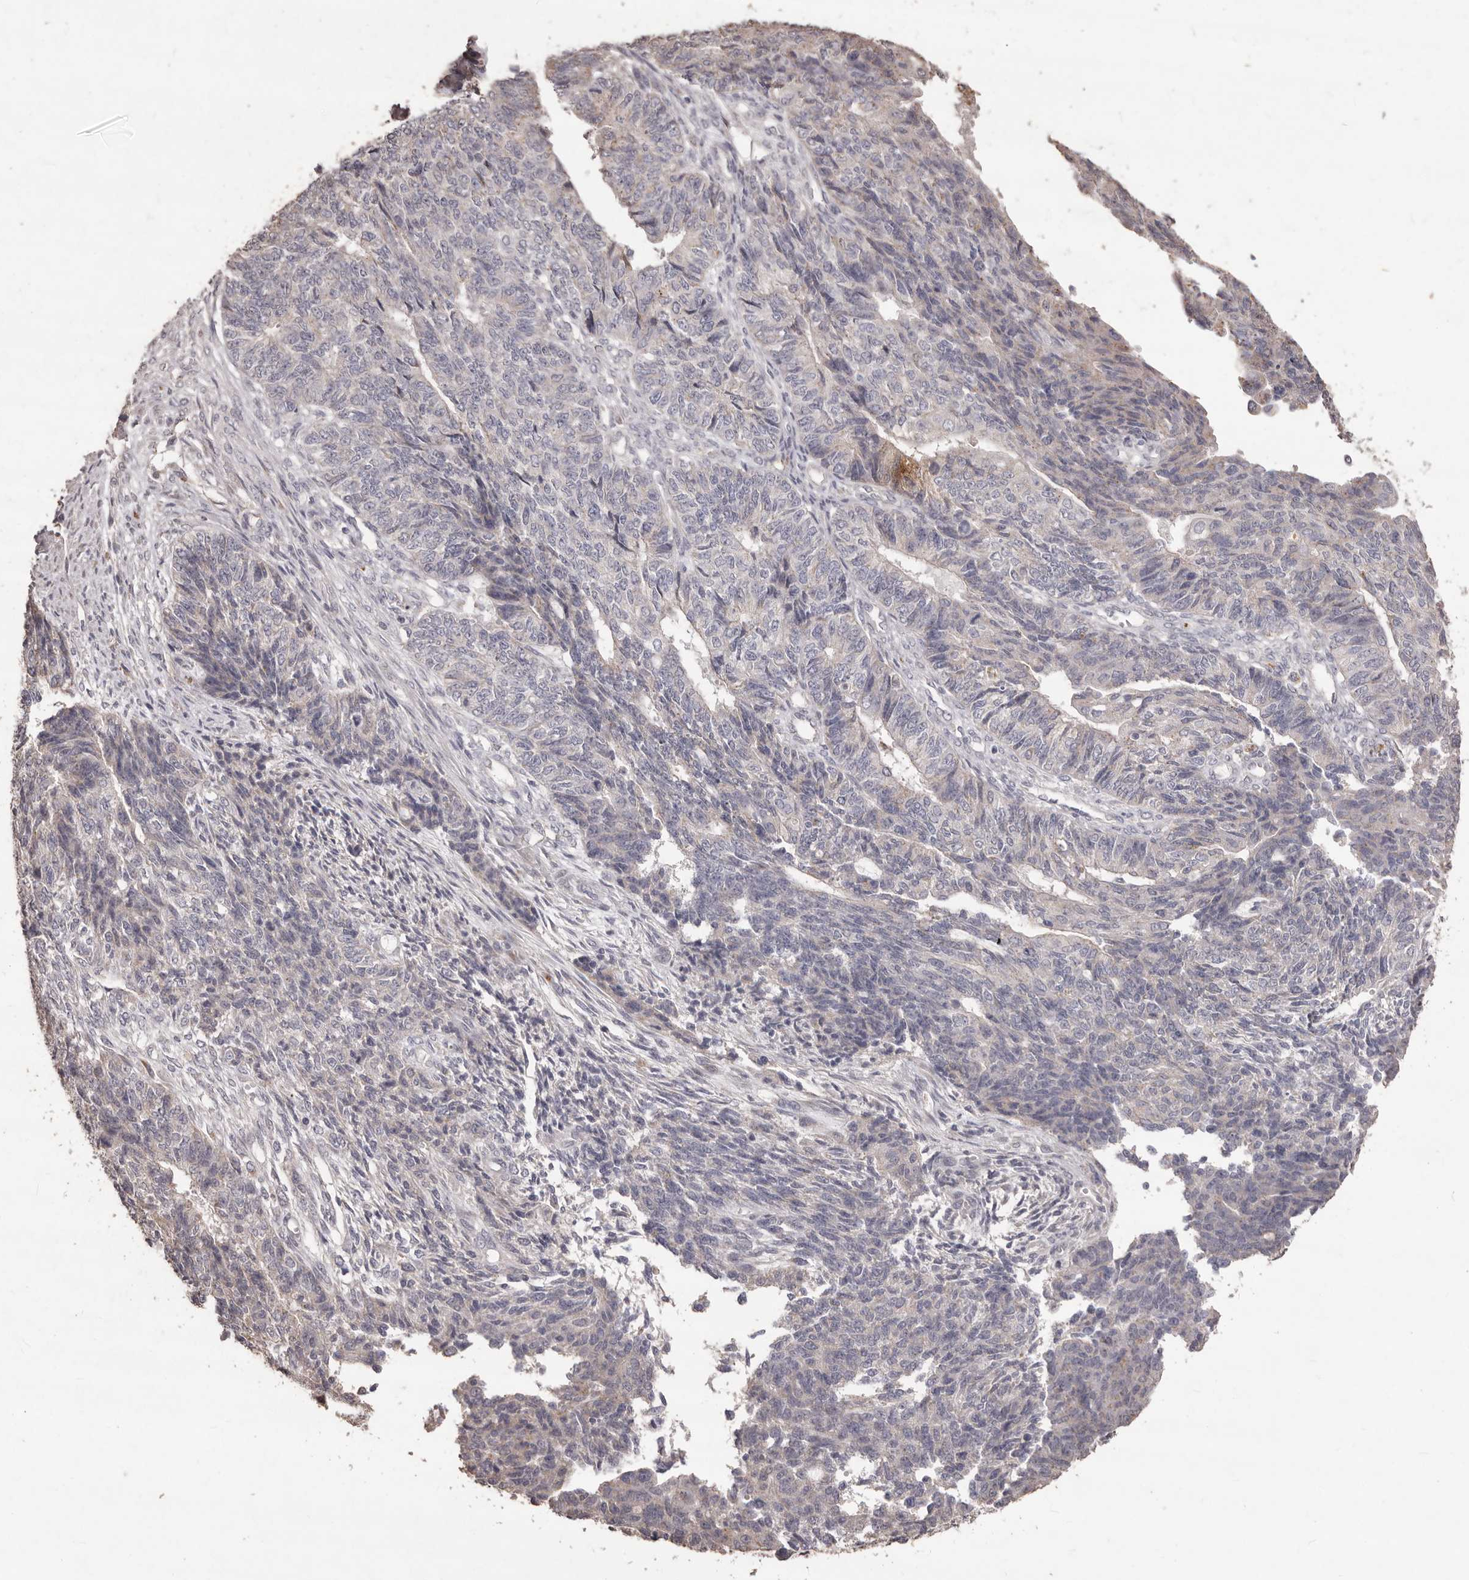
{"staining": {"intensity": "weak", "quantity": "<25%", "location": "cytoplasmic/membranous"}, "tissue": "endometrial cancer", "cell_type": "Tumor cells", "image_type": "cancer", "snomed": [{"axis": "morphology", "description": "Adenocarcinoma, NOS"}, {"axis": "topography", "description": "Endometrium"}], "caption": "The histopathology image reveals no staining of tumor cells in adenocarcinoma (endometrial).", "gene": "PRSS27", "patient": {"sex": "female", "age": 32}}